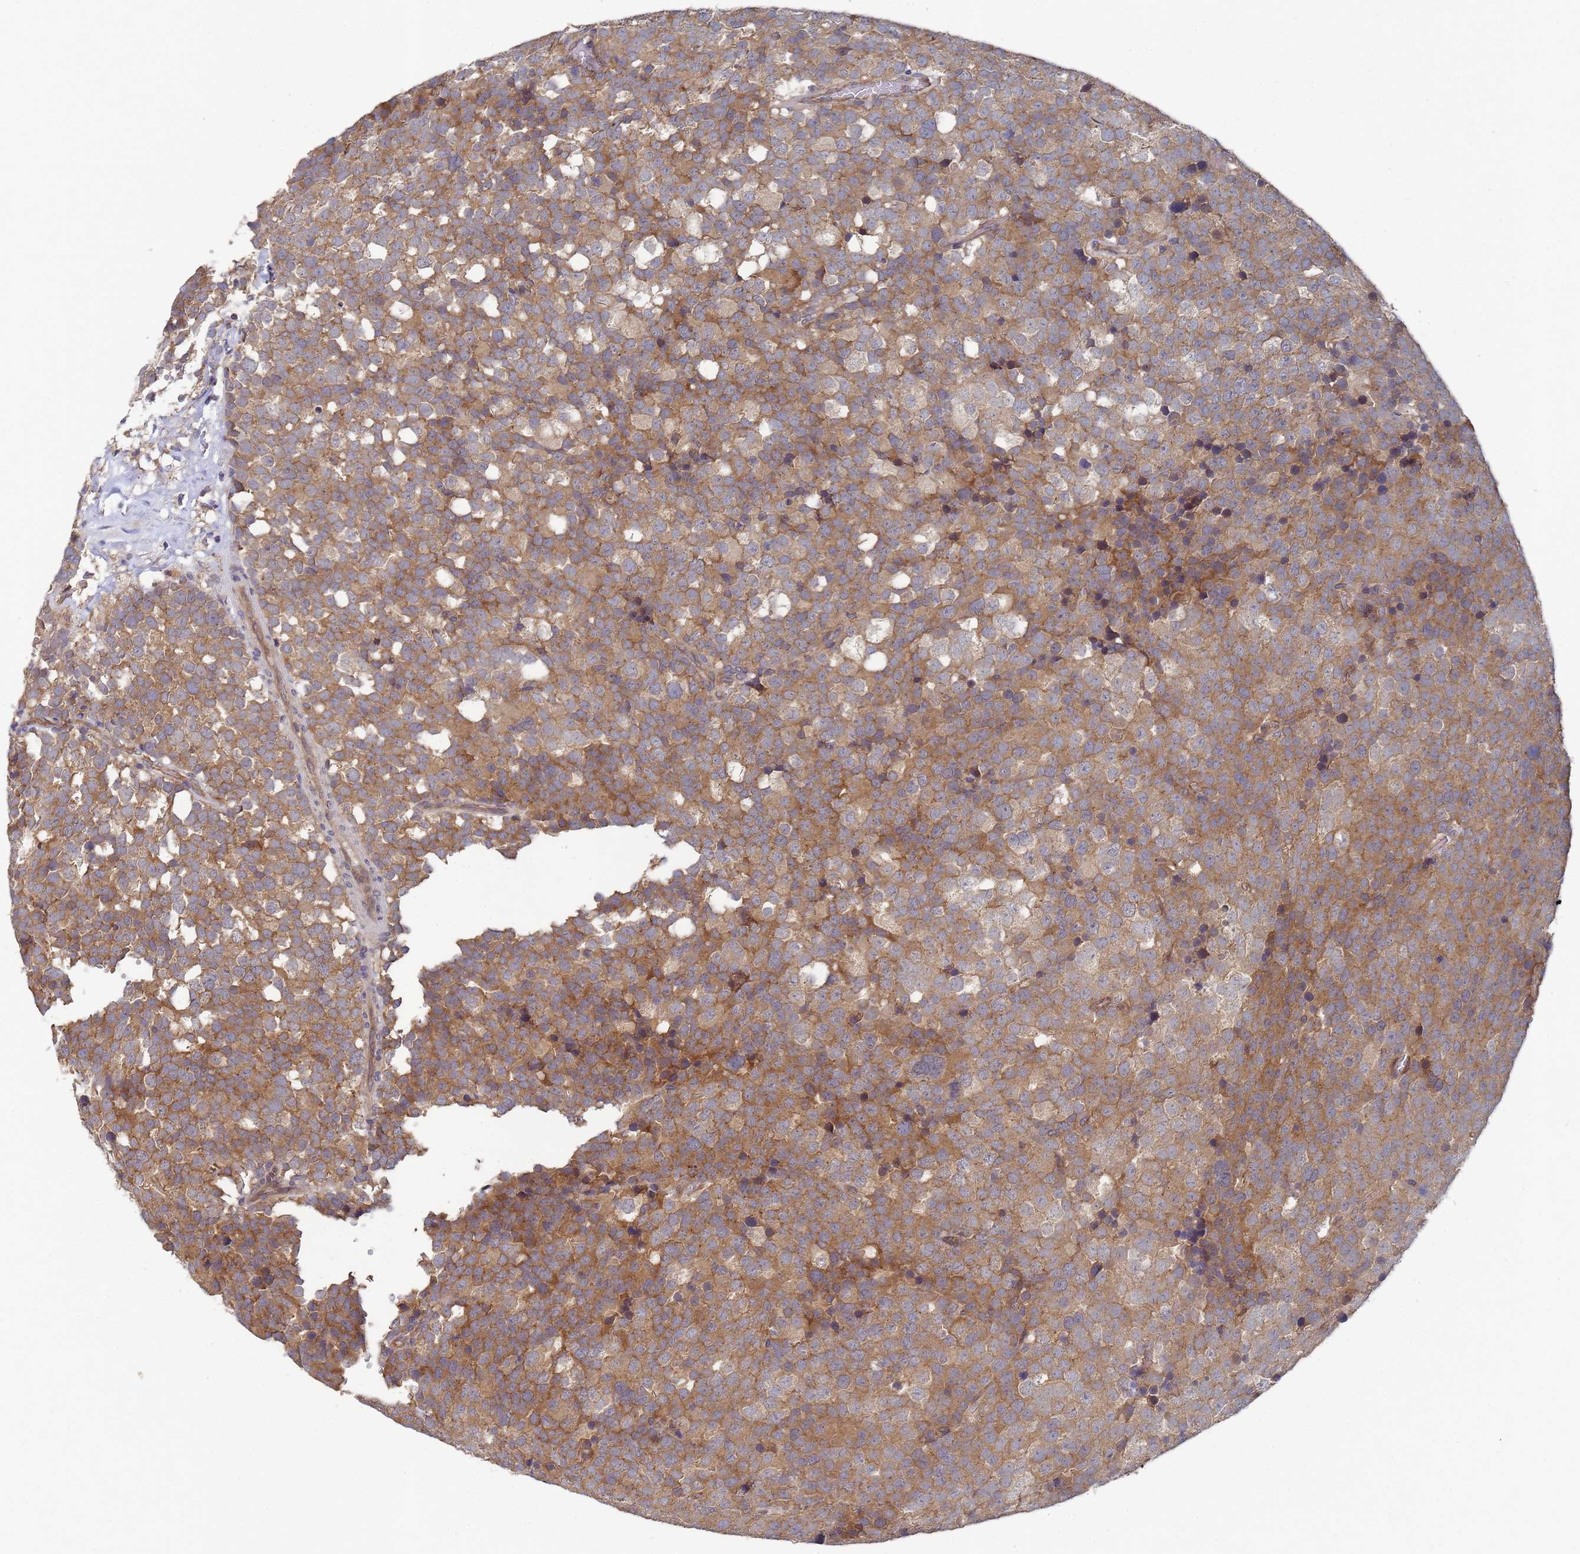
{"staining": {"intensity": "moderate", "quantity": ">75%", "location": "cytoplasmic/membranous"}, "tissue": "testis cancer", "cell_type": "Tumor cells", "image_type": "cancer", "snomed": [{"axis": "morphology", "description": "Seminoma, NOS"}, {"axis": "topography", "description": "Testis"}], "caption": "A high-resolution photomicrograph shows IHC staining of seminoma (testis), which demonstrates moderate cytoplasmic/membranous expression in approximately >75% of tumor cells.", "gene": "ALS2CL", "patient": {"sex": "male", "age": 71}}